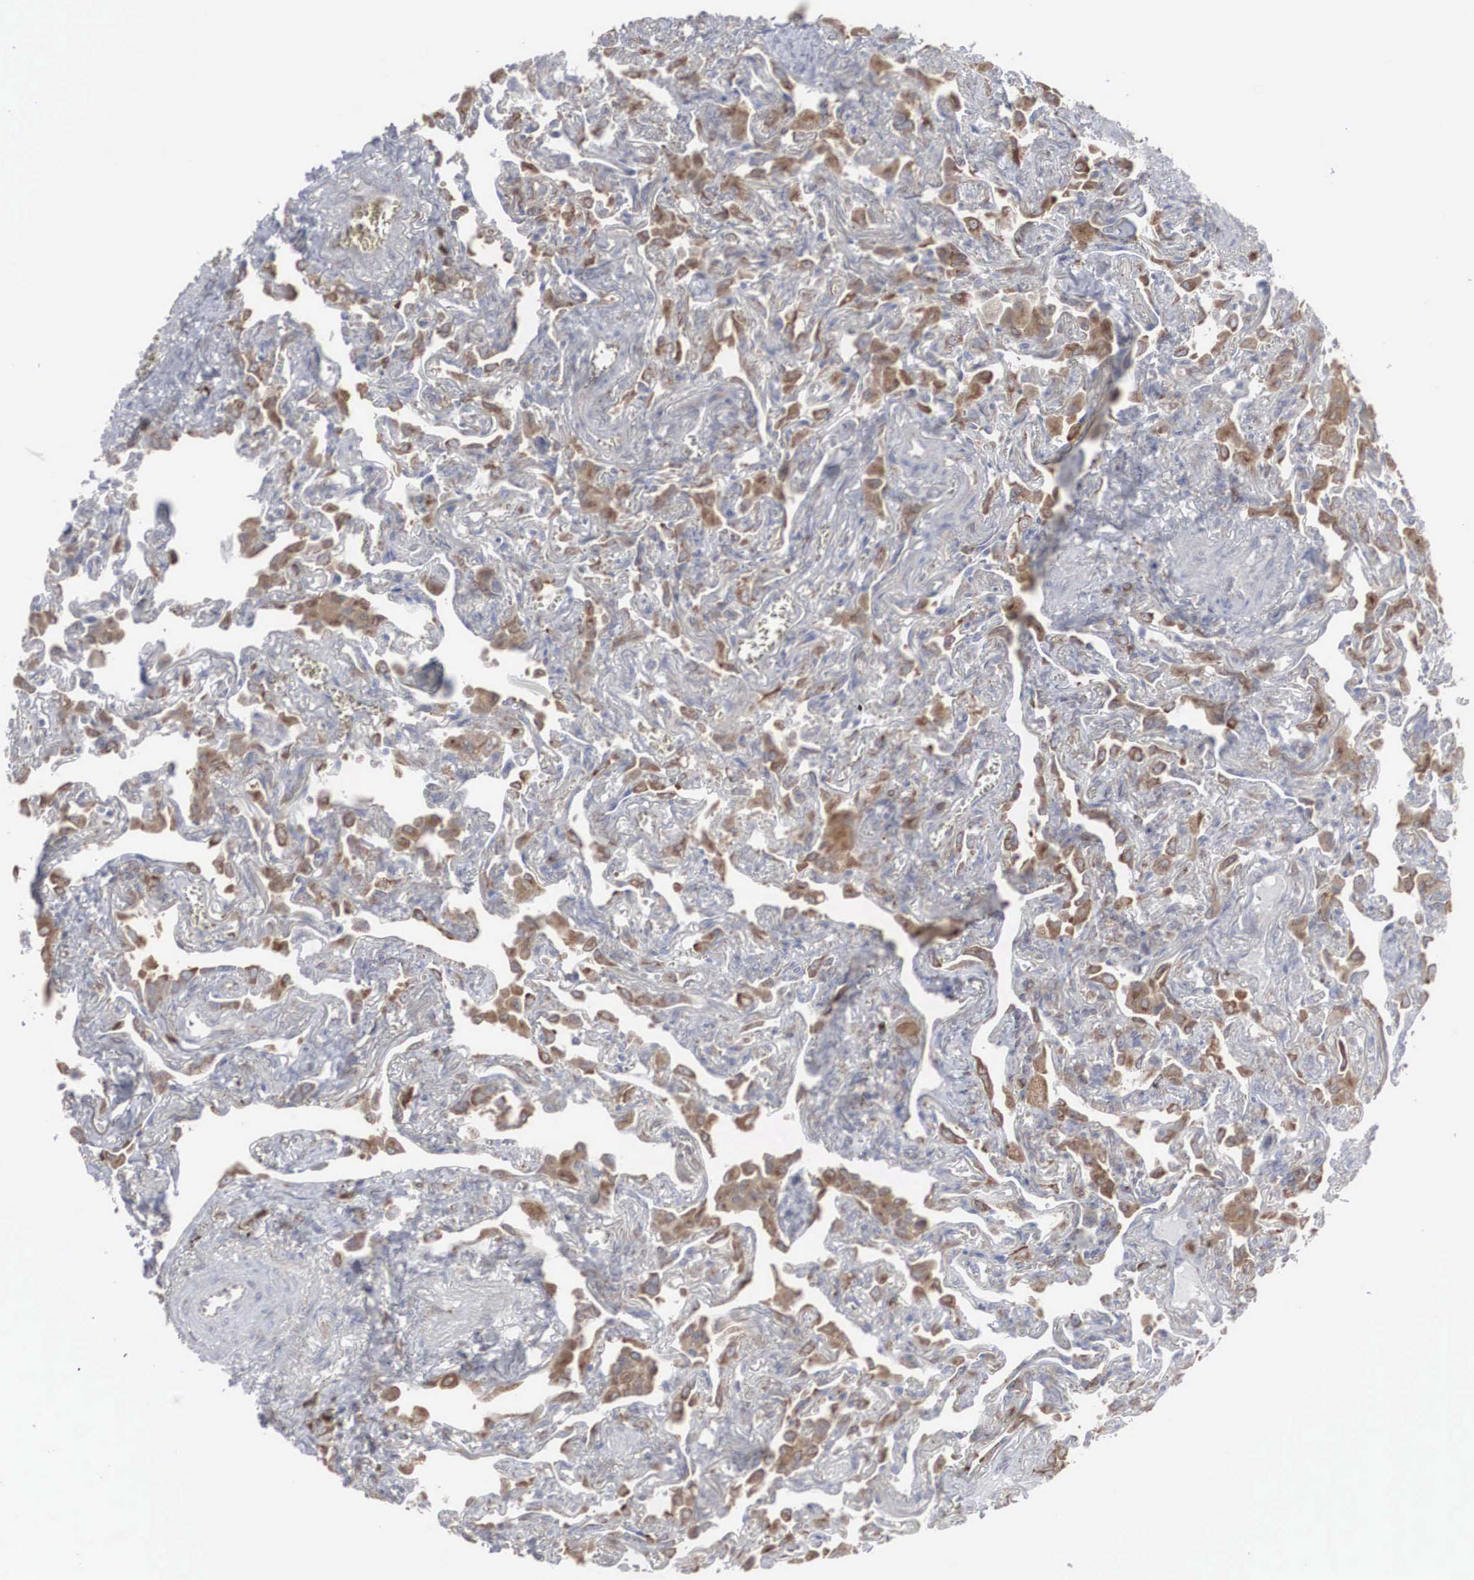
{"staining": {"intensity": "moderate", "quantity": "25%-75%", "location": "cytoplasmic/membranous"}, "tissue": "lung", "cell_type": "Alveolar cells", "image_type": "normal", "snomed": [{"axis": "morphology", "description": "Normal tissue, NOS"}, {"axis": "topography", "description": "Lung"}], "caption": "A photomicrograph of lung stained for a protein reveals moderate cytoplasmic/membranous brown staining in alveolar cells.", "gene": "CTAGE15", "patient": {"sex": "male", "age": 73}}